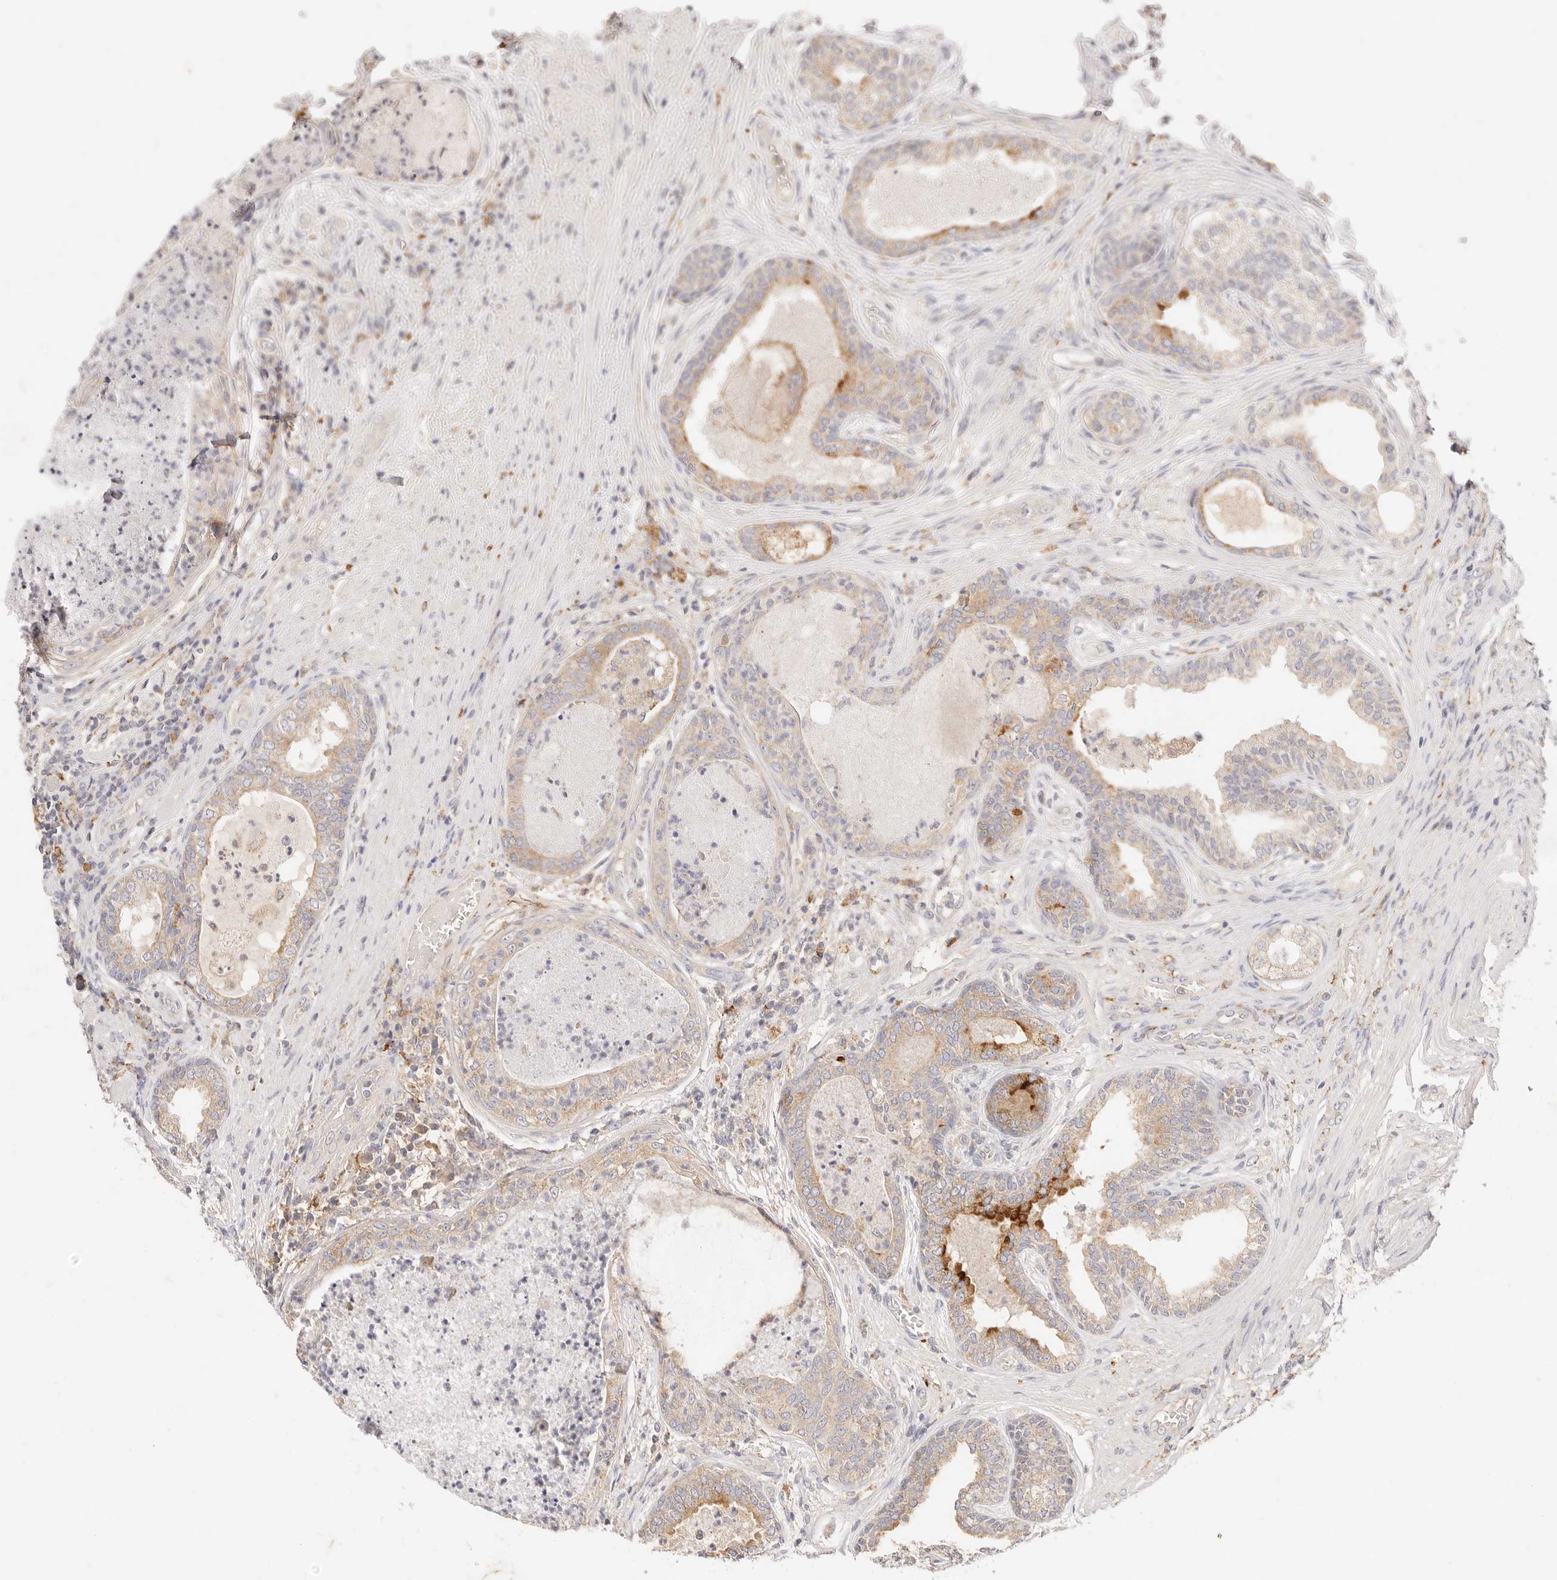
{"staining": {"intensity": "moderate", "quantity": "<25%", "location": "cytoplasmic/membranous"}, "tissue": "prostate", "cell_type": "Glandular cells", "image_type": "normal", "snomed": [{"axis": "morphology", "description": "Normal tissue, NOS"}, {"axis": "topography", "description": "Prostate"}], "caption": "DAB (3,3'-diaminobenzidine) immunohistochemical staining of normal human prostate shows moderate cytoplasmic/membranous protein expression in about <25% of glandular cells.", "gene": "HK2", "patient": {"sex": "male", "age": 76}}